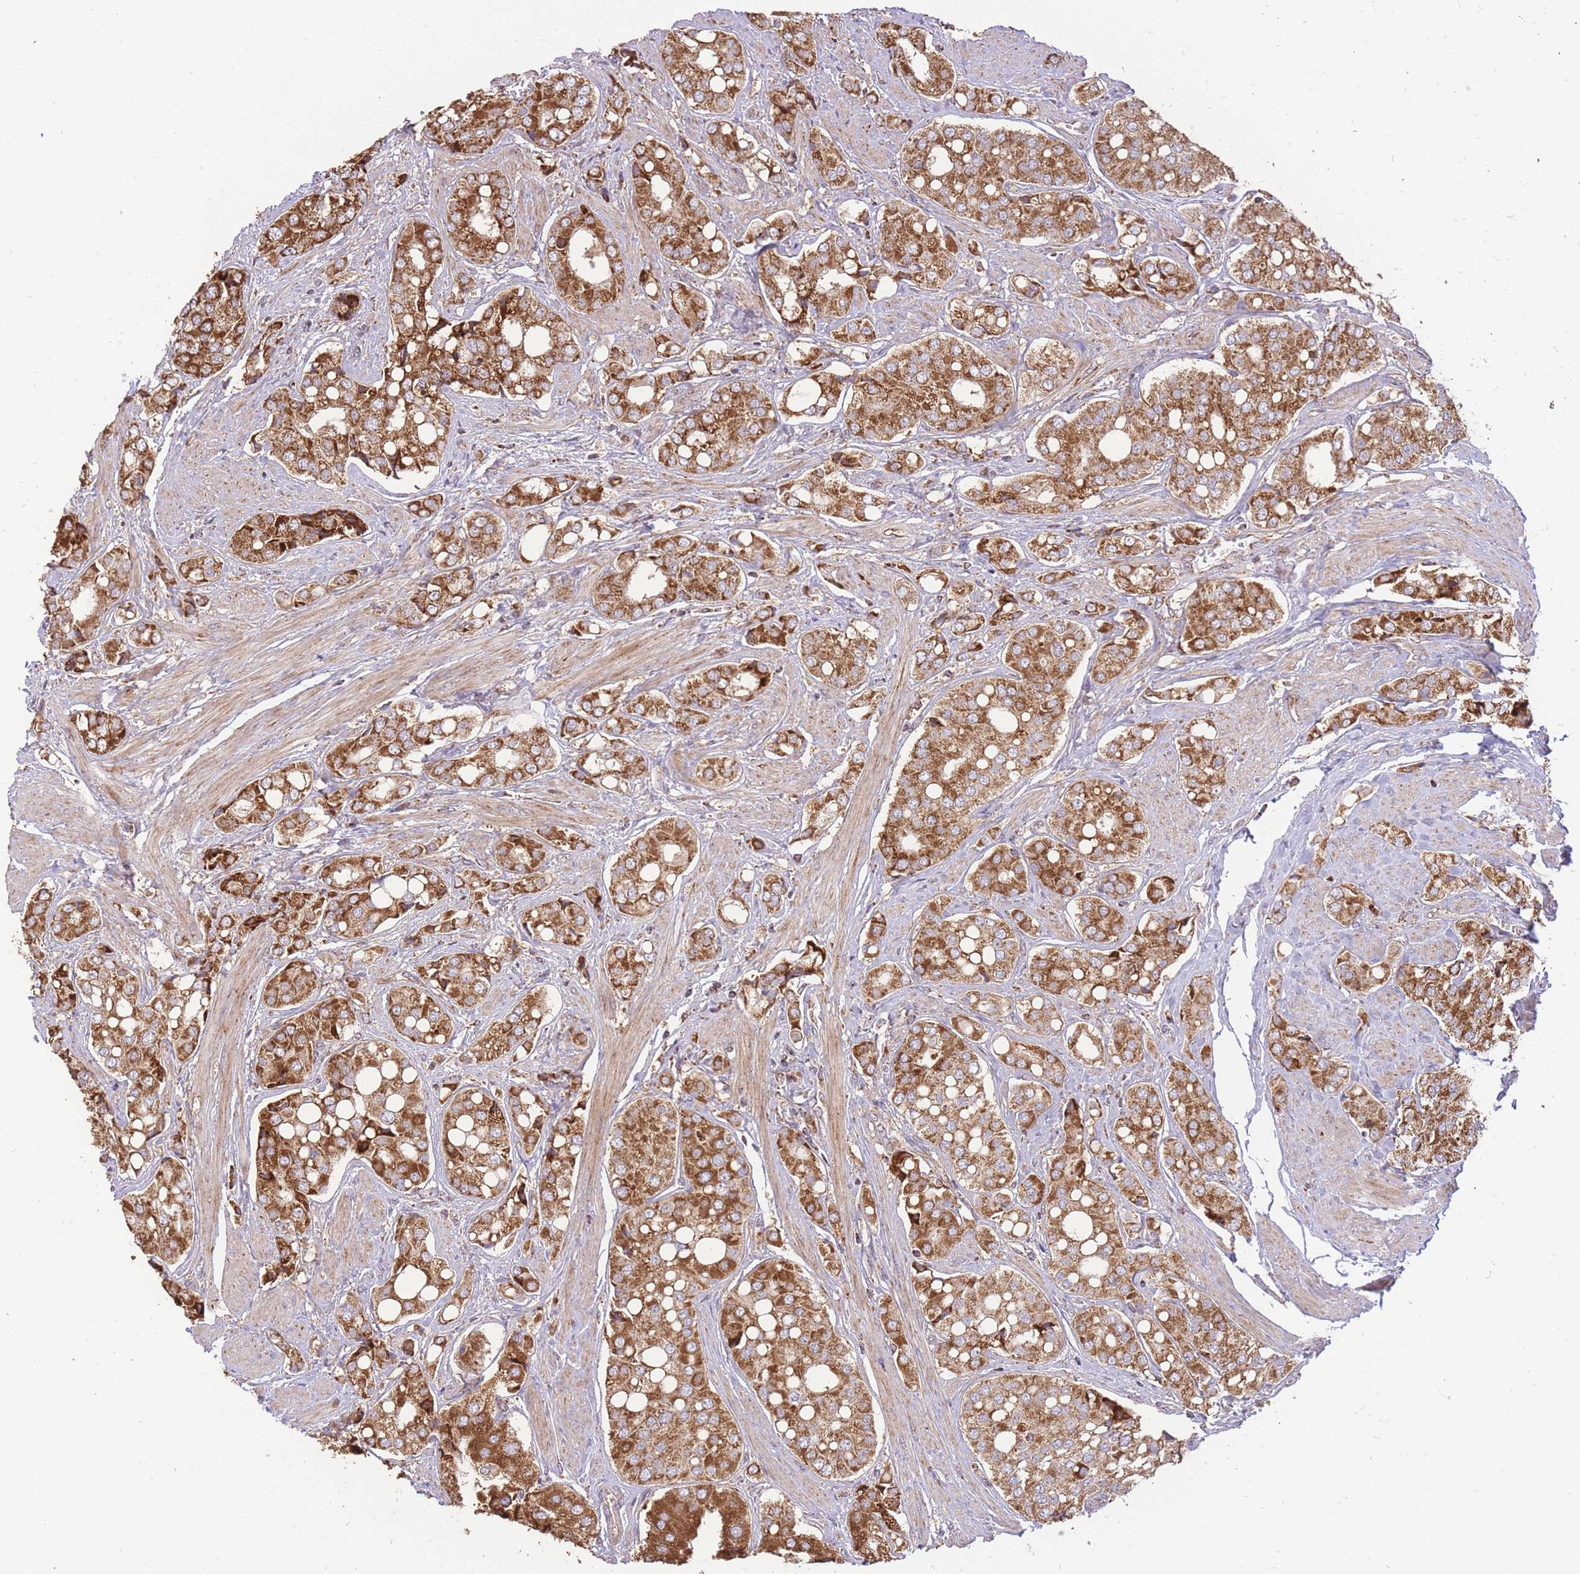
{"staining": {"intensity": "strong", "quantity": ">75%", "location": "cytoplasmic/membranous"}, "tissue": "prostate cancer", "cell_type": "Tumor cells", "image_type": "cancer", "snomed": [{"axis": "morphology", "description": "Adenocarcinoma, High grade"}, {"axis": "topography", "description": "Prostate"}], "caption": "Protein staining of prostate high-grade adenocarcinoma tissue reveals strong cytoplasmic/membranous expression in about >75% of tumor cells. The protein of interest is shown in brown color, while the nuclei are stained blue.", "gene": "PREP", "patient": {"sex": "male", "age": 71}}